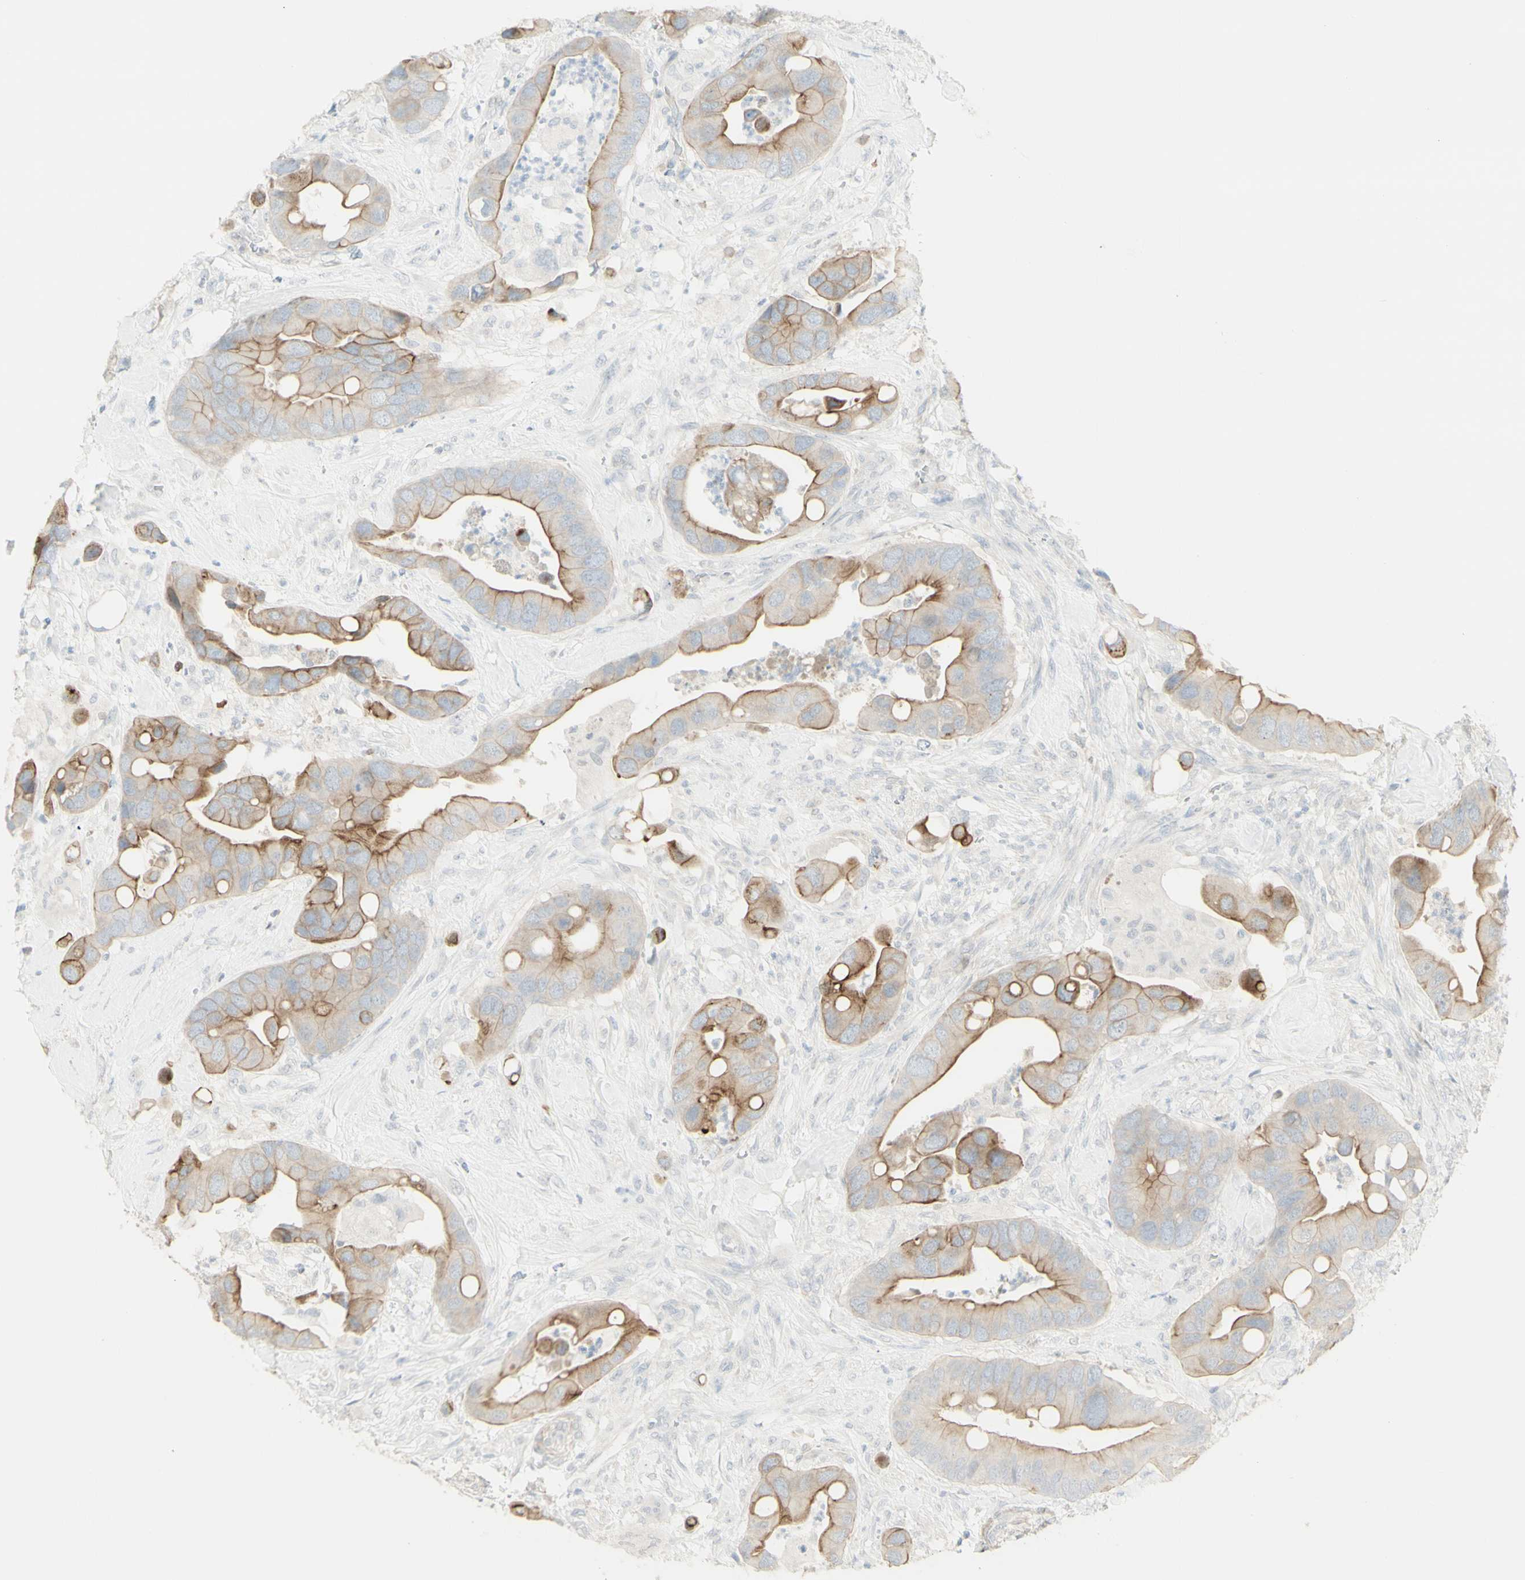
{"staining": {"intensity": "moderate", "quantity": ">75%", "location": "cytoplasmic/membranous"}, "tissue": "colorectal cancer", "cell_type": "Tumor cells", "image_type": "cancer", "snomed": [{"axis": "morphology", "description": "Adenocarcinoma, NOS"}, {"axis": "topography", "description": "Rectum"}], "caption": "Protein expression analysis of colorectal cancer demonstrates moderate cytoplasmic/membranous expression in approximately >75% of tumor cells.", "gene": "NDST4", "patient": {"sex": "female", "age": 57}}